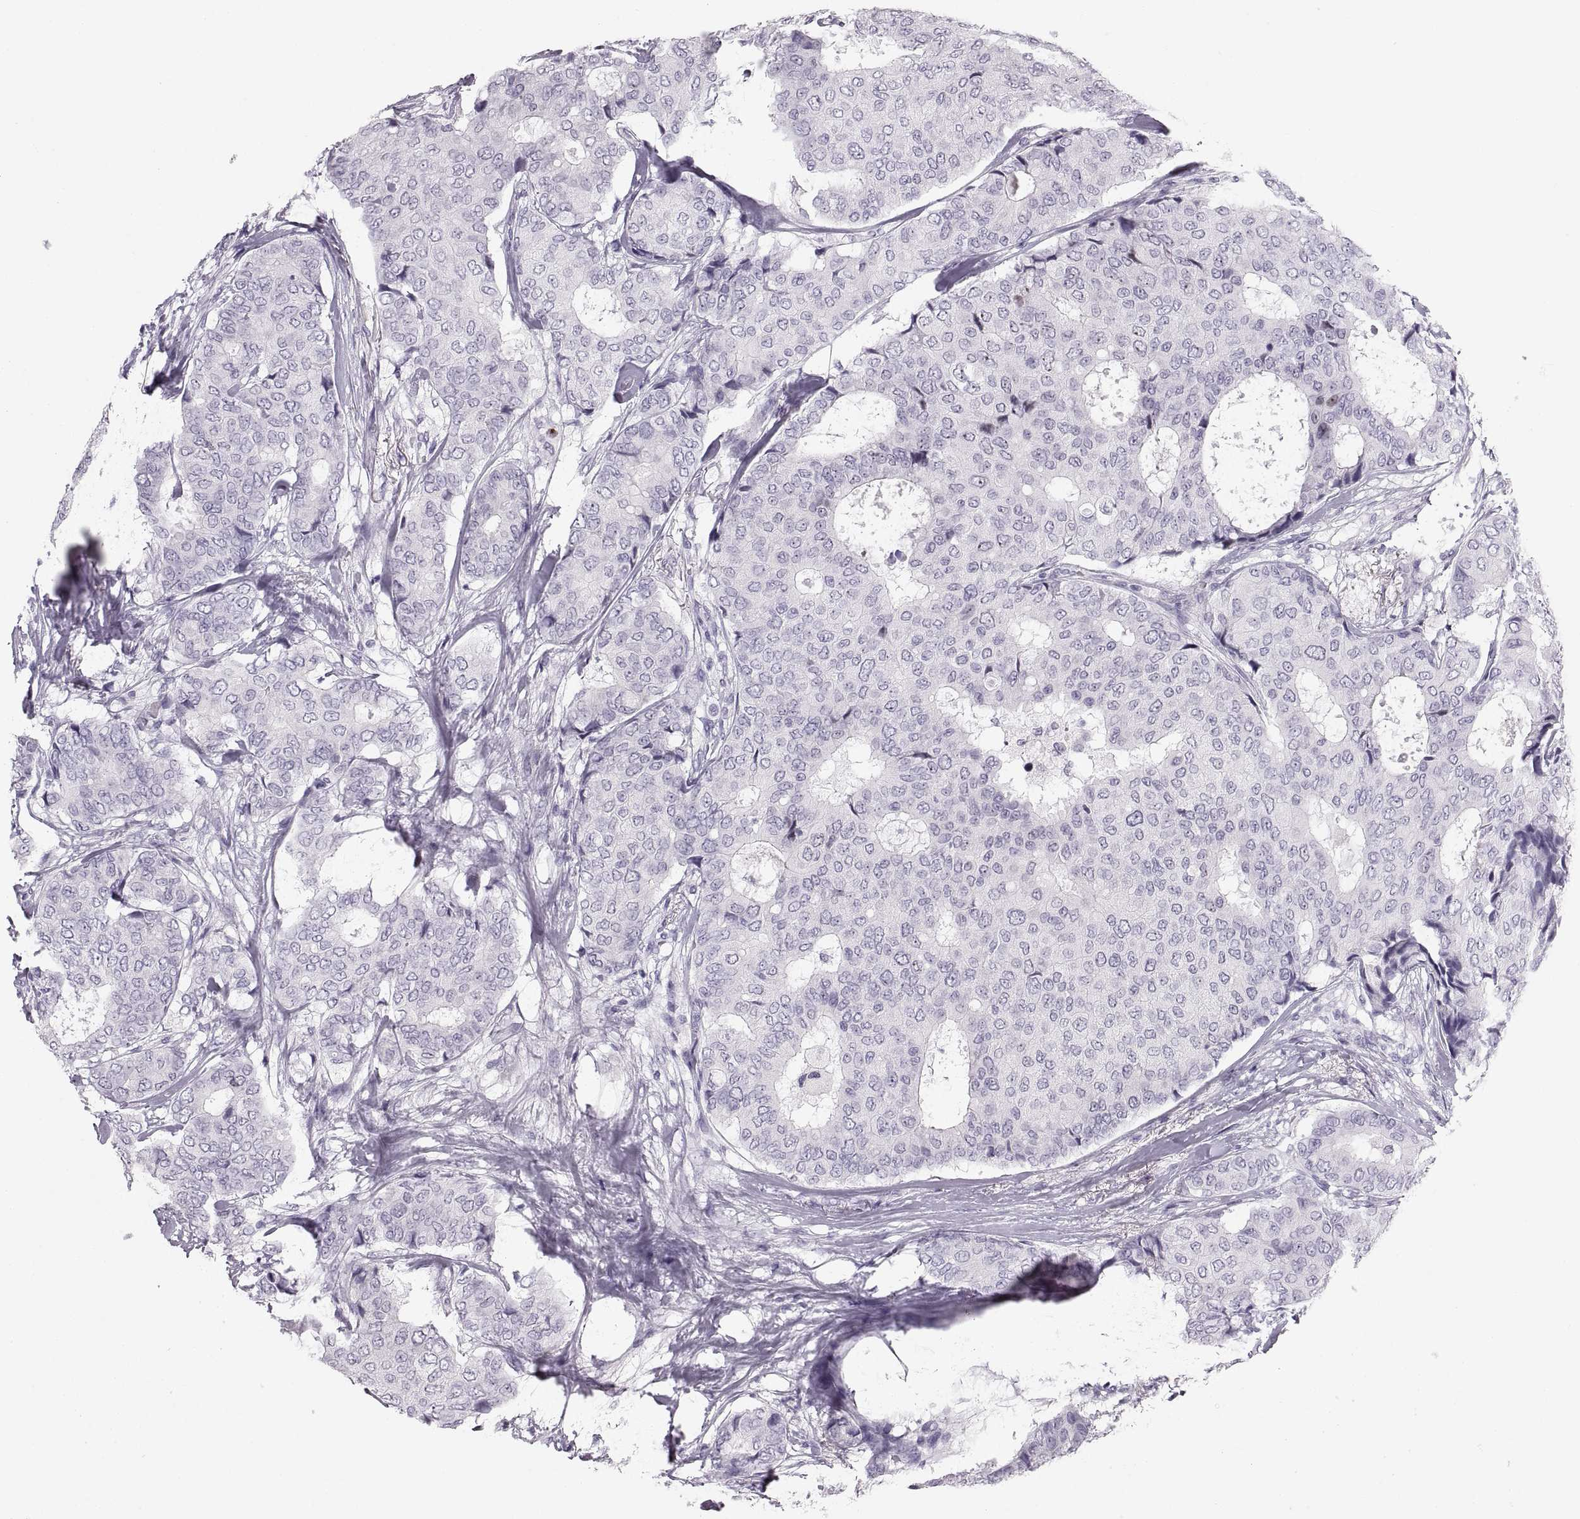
{"staining": {"intensity": "negative", "quantity": "none", "location": "none"}, "tissue": "breast cancer", "cell_type": "Tumor cells", "image_type": "cancer", "snomed": [{"axis": "morphology", "description": "Duct carcinoma"}, {"axis": "topography", "description": "Breast"}], "caption": "Micrograph shows no significant protein expression in tumor cells of infiltrating ductal carcinoma (breast).", "gene": "MILR1", "patient": {"sex": "female", "age": 75}}